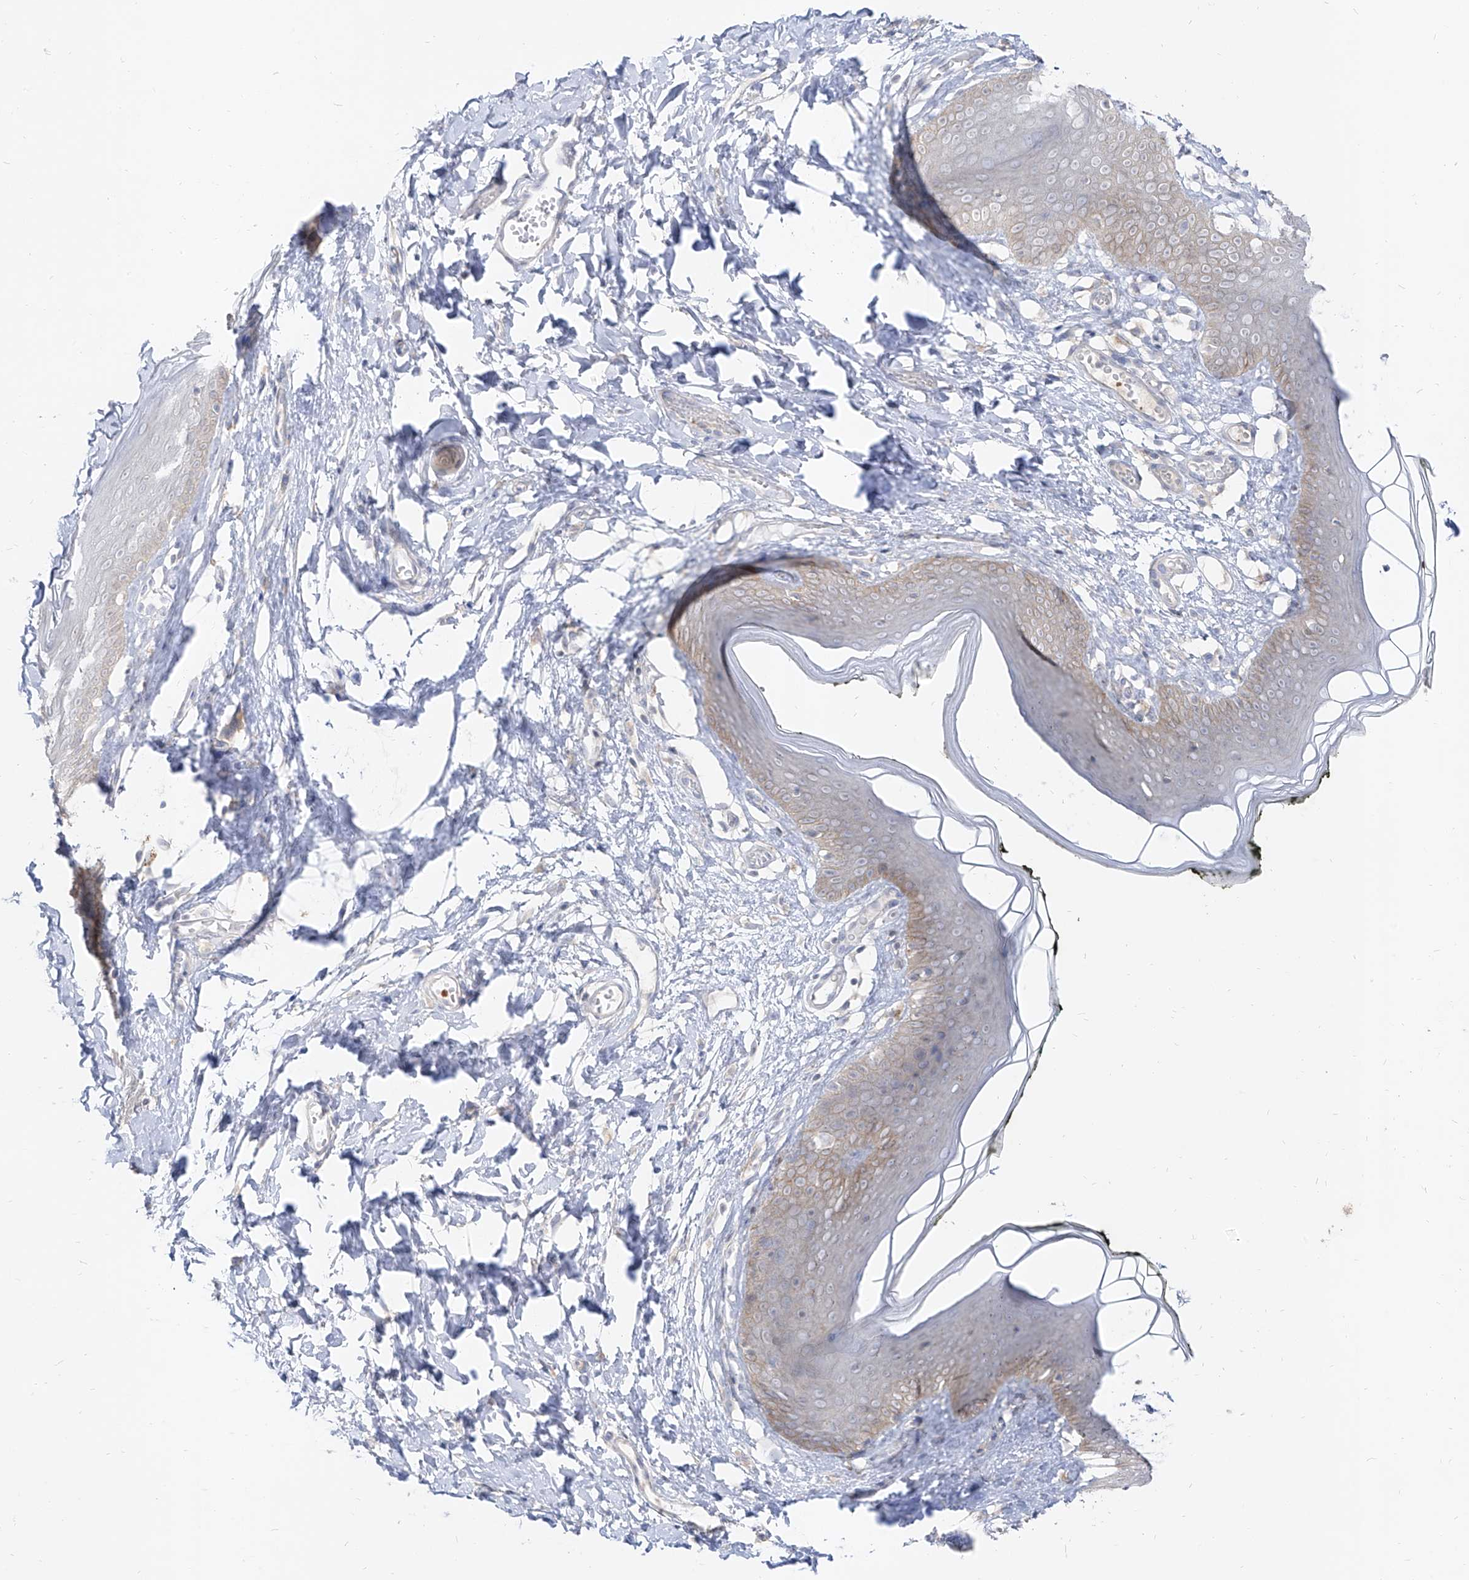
{"staining": {"intensity": "weak", "quantity": "25%-75%", "location": "cytoplasmic/membranous"}, "tissue": "skin", "cell_type": "Epidermal cells", "image_type": "normal", "snomed": [{"axis": "morphology", "description": "Normal tissue, NOS"}, {"axis": "morphology", "description": "Inflammation, NOS"}, {"axis": "topography", "description": "Vulva"}], "caption": "IHC of benign human skin shows low levels of weak cytoplasmic/membranous staining in about 25%-75% of epidermal cells.", "gene": "RBFOX3", "patient": {"sex": "female", "age": 84}}